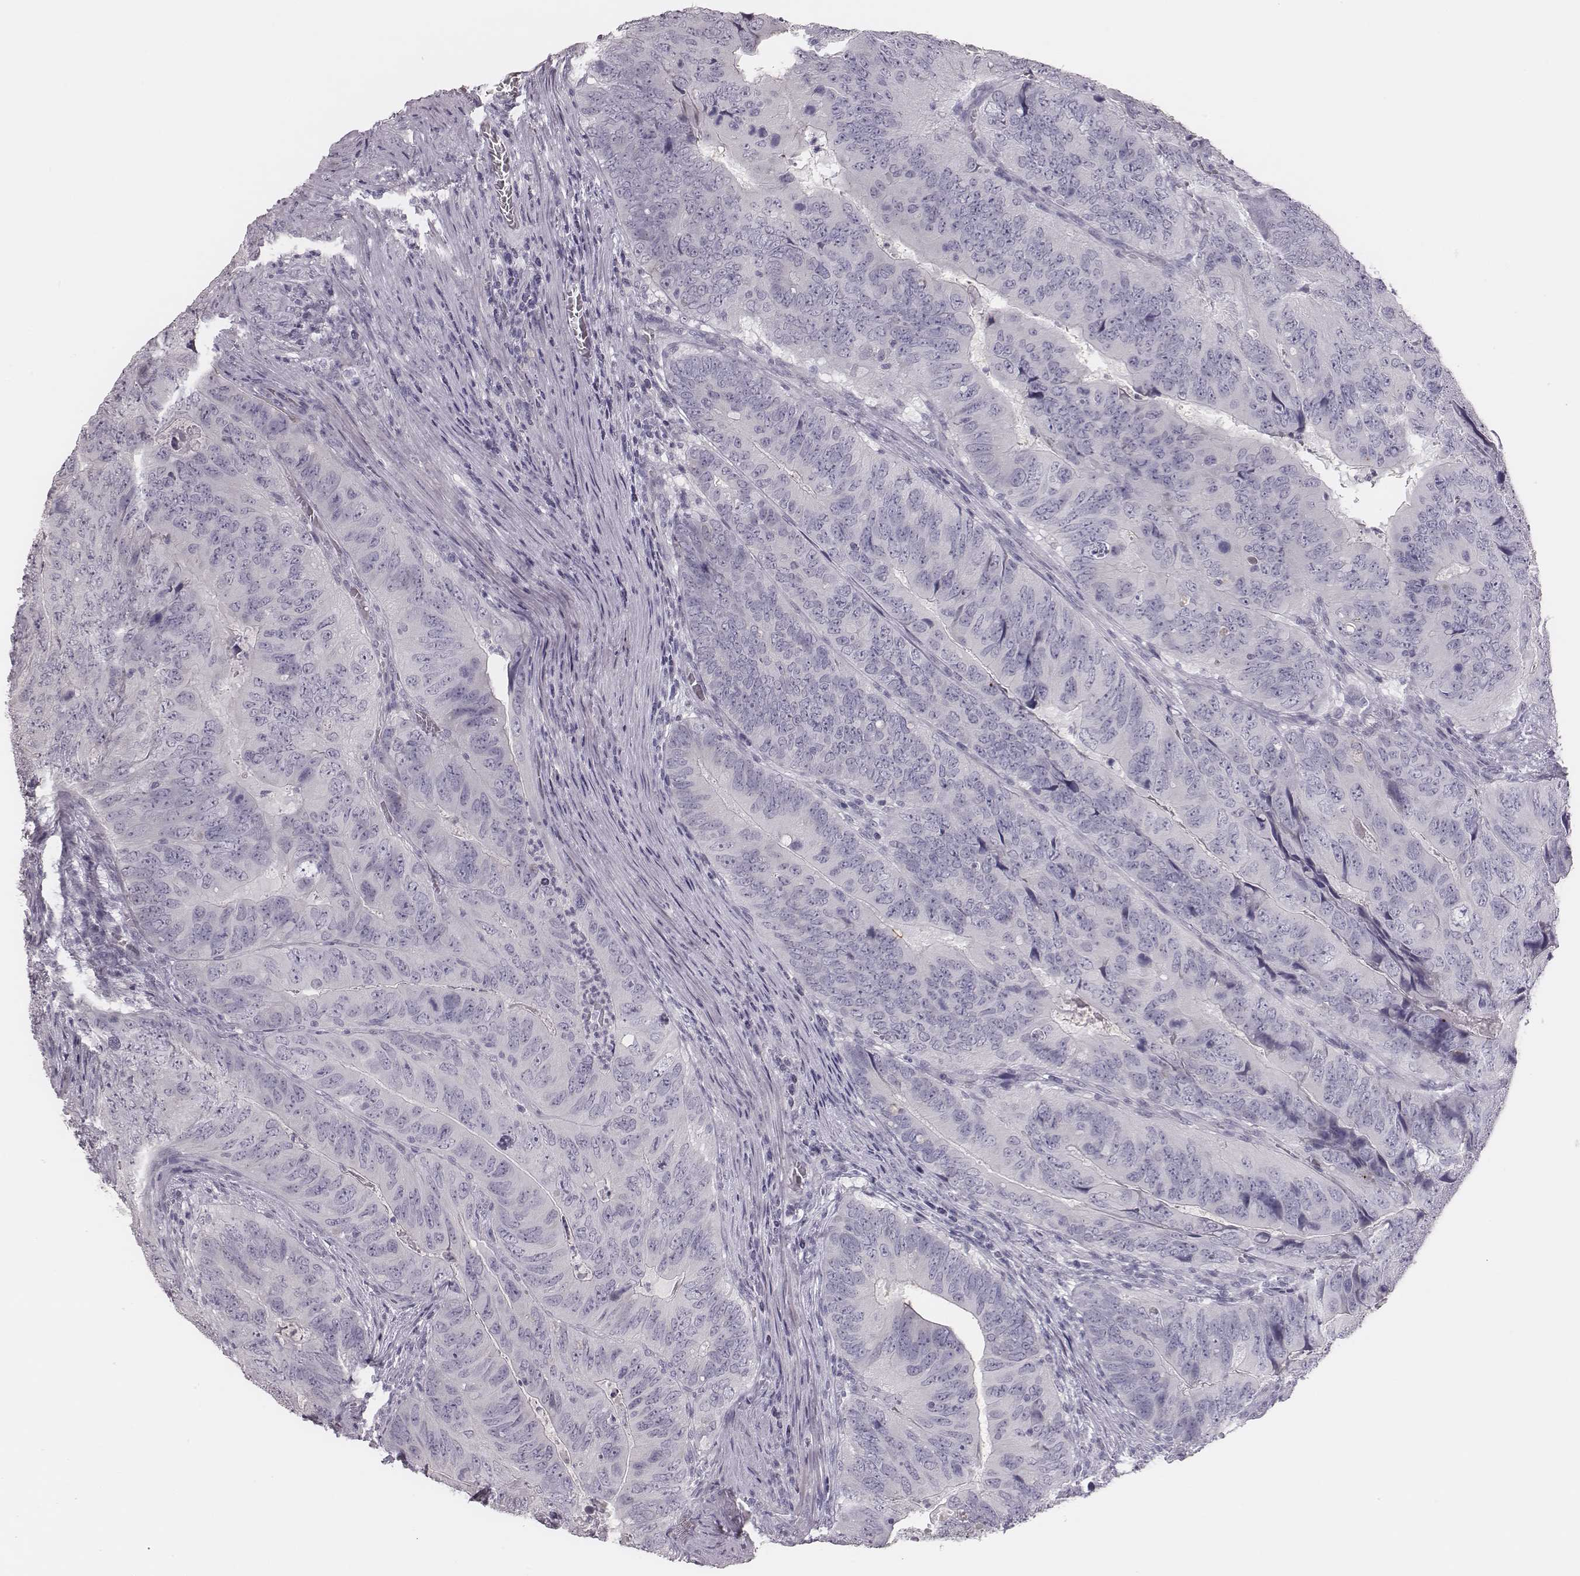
{"staining": {"intensity": "negative", "quantity": "none", "location": "none"}, "tissue": "colorectal cancer", "cell_type": "Tumor cells", "image_type": "cancer", "snomed": [{"axis": "morphology", "description": "Adenocarcinoma, NOS"}, {"axis": "topography", "description": "Colon"}], "caption": "Adenocarcinoma (colorectal) was stained to show a protein in brown. There is no significant staining in tumor cells. (DAB immunohistochemistry (IHC) with hematoxylin counter stain).", "gene": "ADGRF4", "patient": {"sex": "male", "age": 79}}